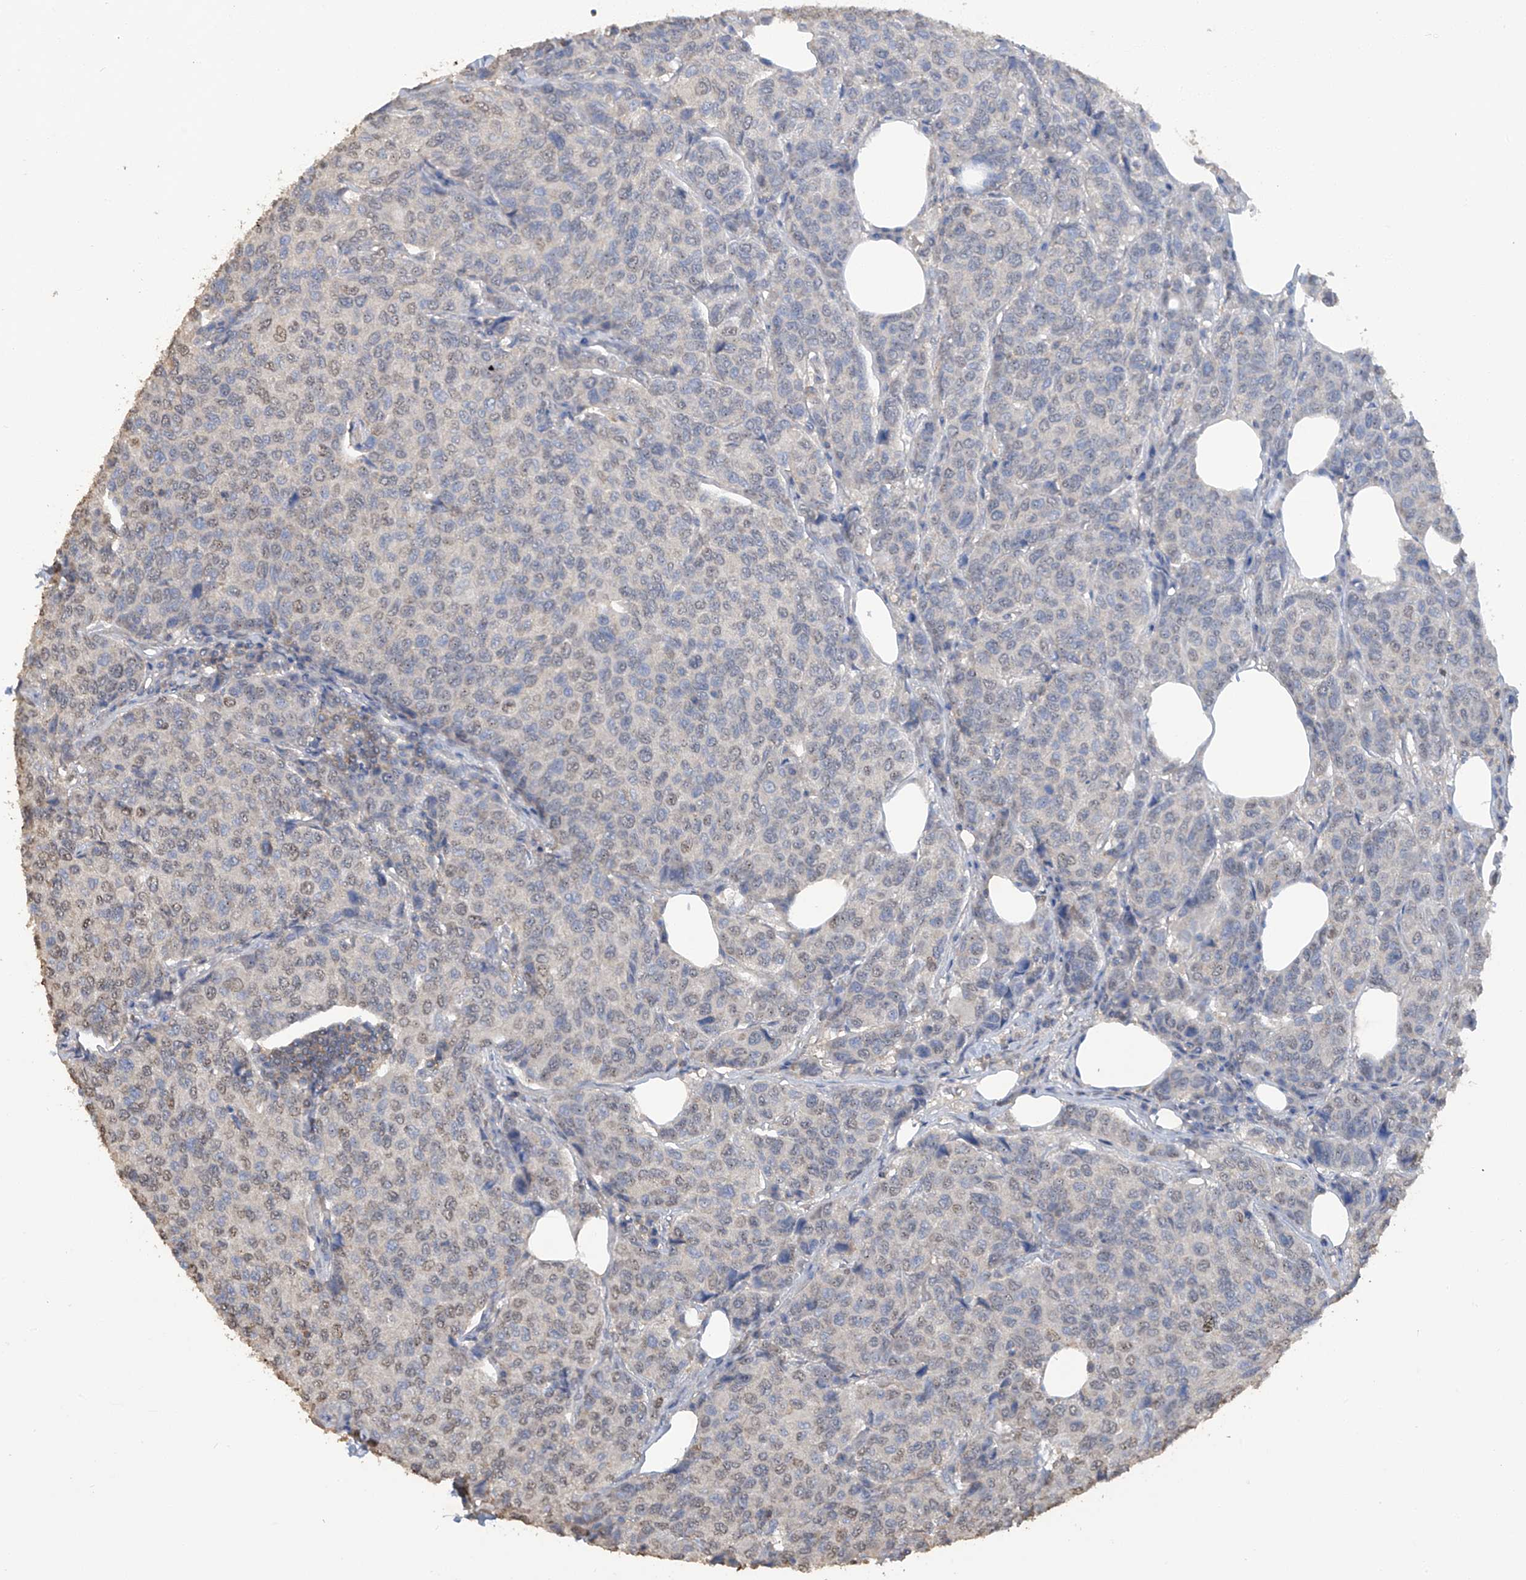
{"staining": {"intensity": "weak", "quantity": "25%-75%", "location": "nuclear"}, "tissue": "breast cancer", "cell_type": "Tumor cells", "image_type": "cancer", "snomed": [{"axis": "morphology", "description": "Duct carcinoma"}, {"axis": "topography", "description": "Breast"}], "caption": "This is a histology image of IHC staining of breast invasive ductal carcinoma, which shows weak staining in the nuclear of tumor cells.", "gene": "HAS3", "patient": {"sex": "female", "age": 55}}